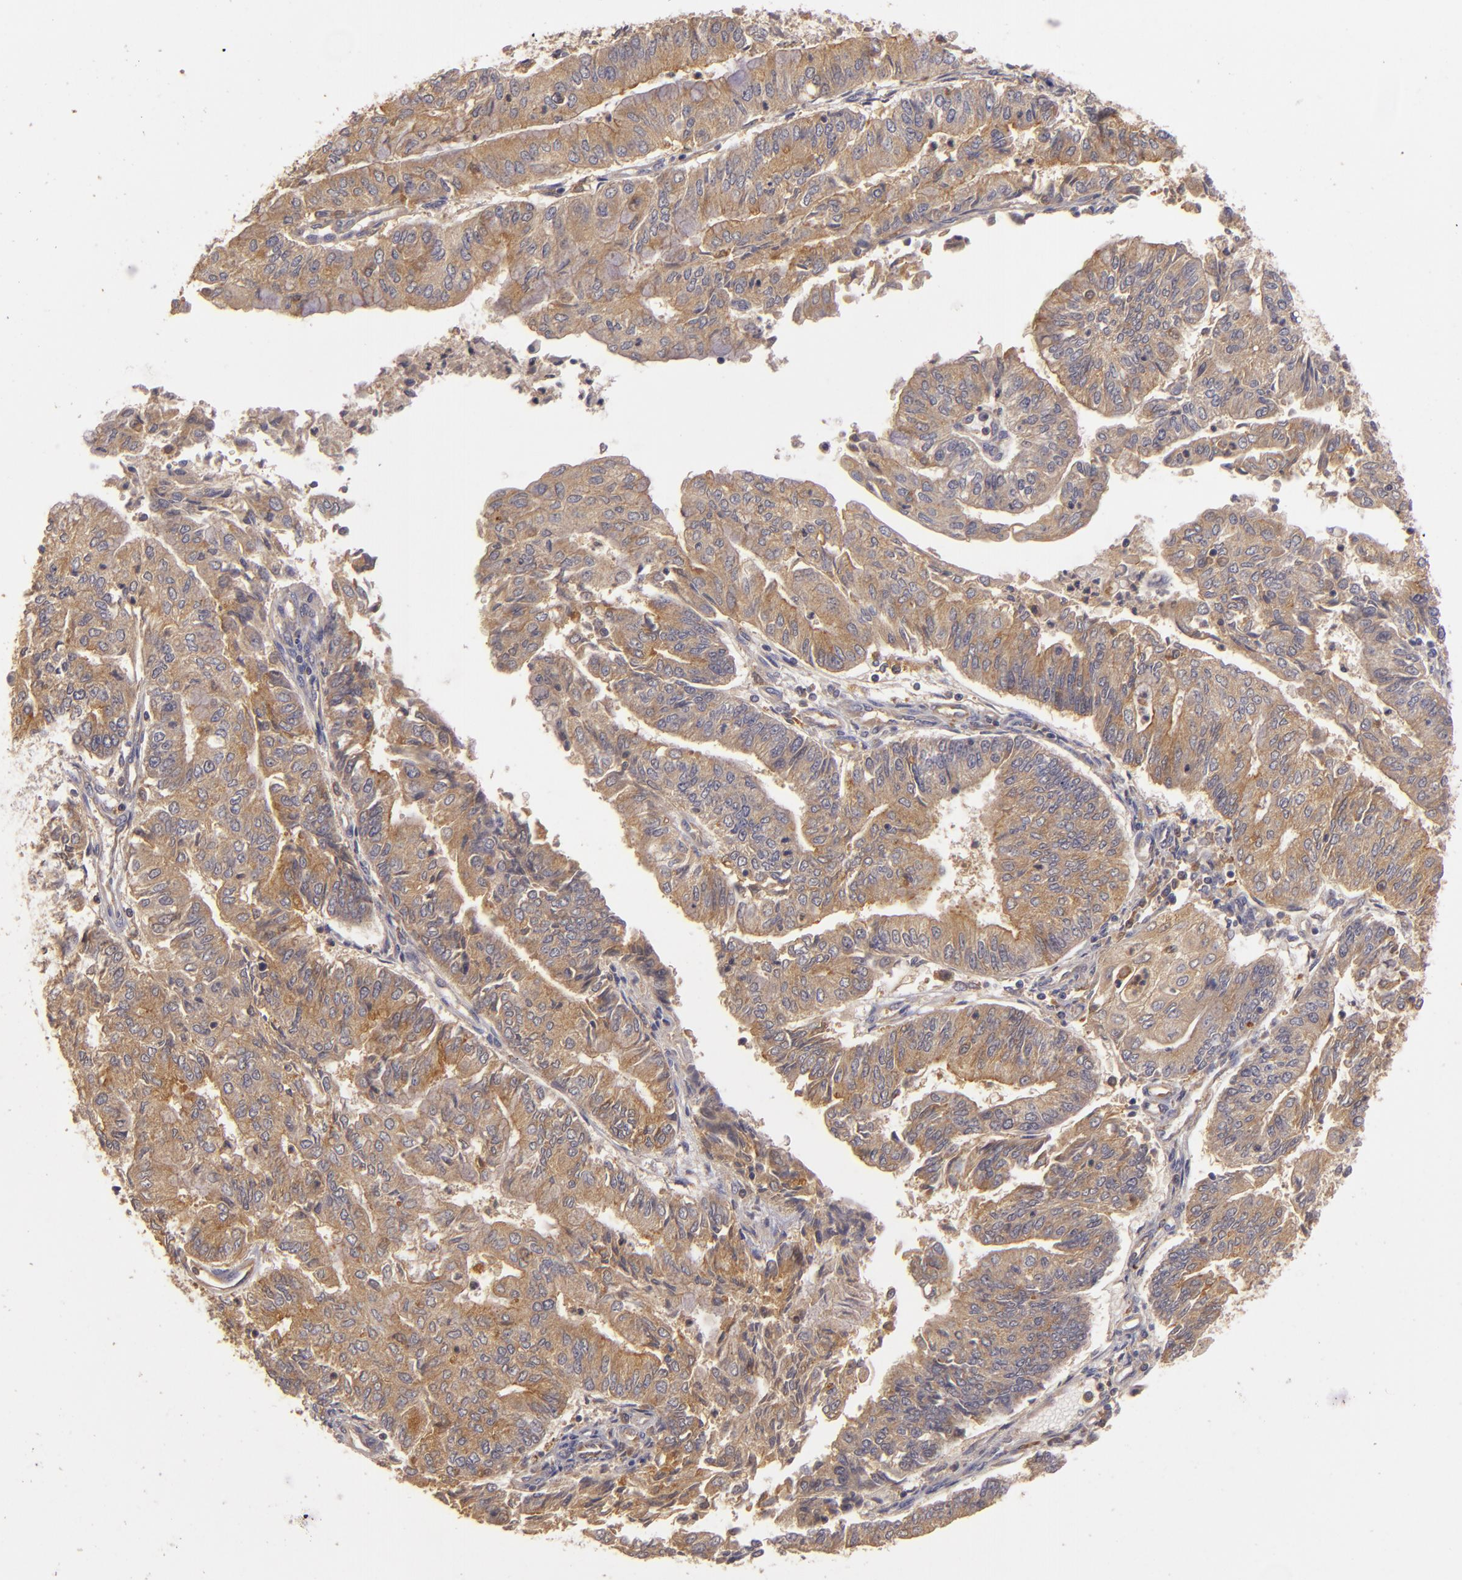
{"staining": {"intensity": "strong", "quantity": ">75%", "location": "cytoplasmic/membranous"}, "tissue": "endometrial cancer", "cell_type": "Tumor cells", "image_type": "cancer", "snomed": [{"axis": "morphology", "description": "Adenocarcinoma, NOS"}, {"axis": "topography", "description": "Endometrium"}], "caption": "Approximately >75% of tumor cells in endometrial cancer show strong cytoplasmic/membranous protein positivity as visualized by brown immunohistochemical staining.", "gene": "PRKCD", "patient": {"sex": "female", "age": 59}}